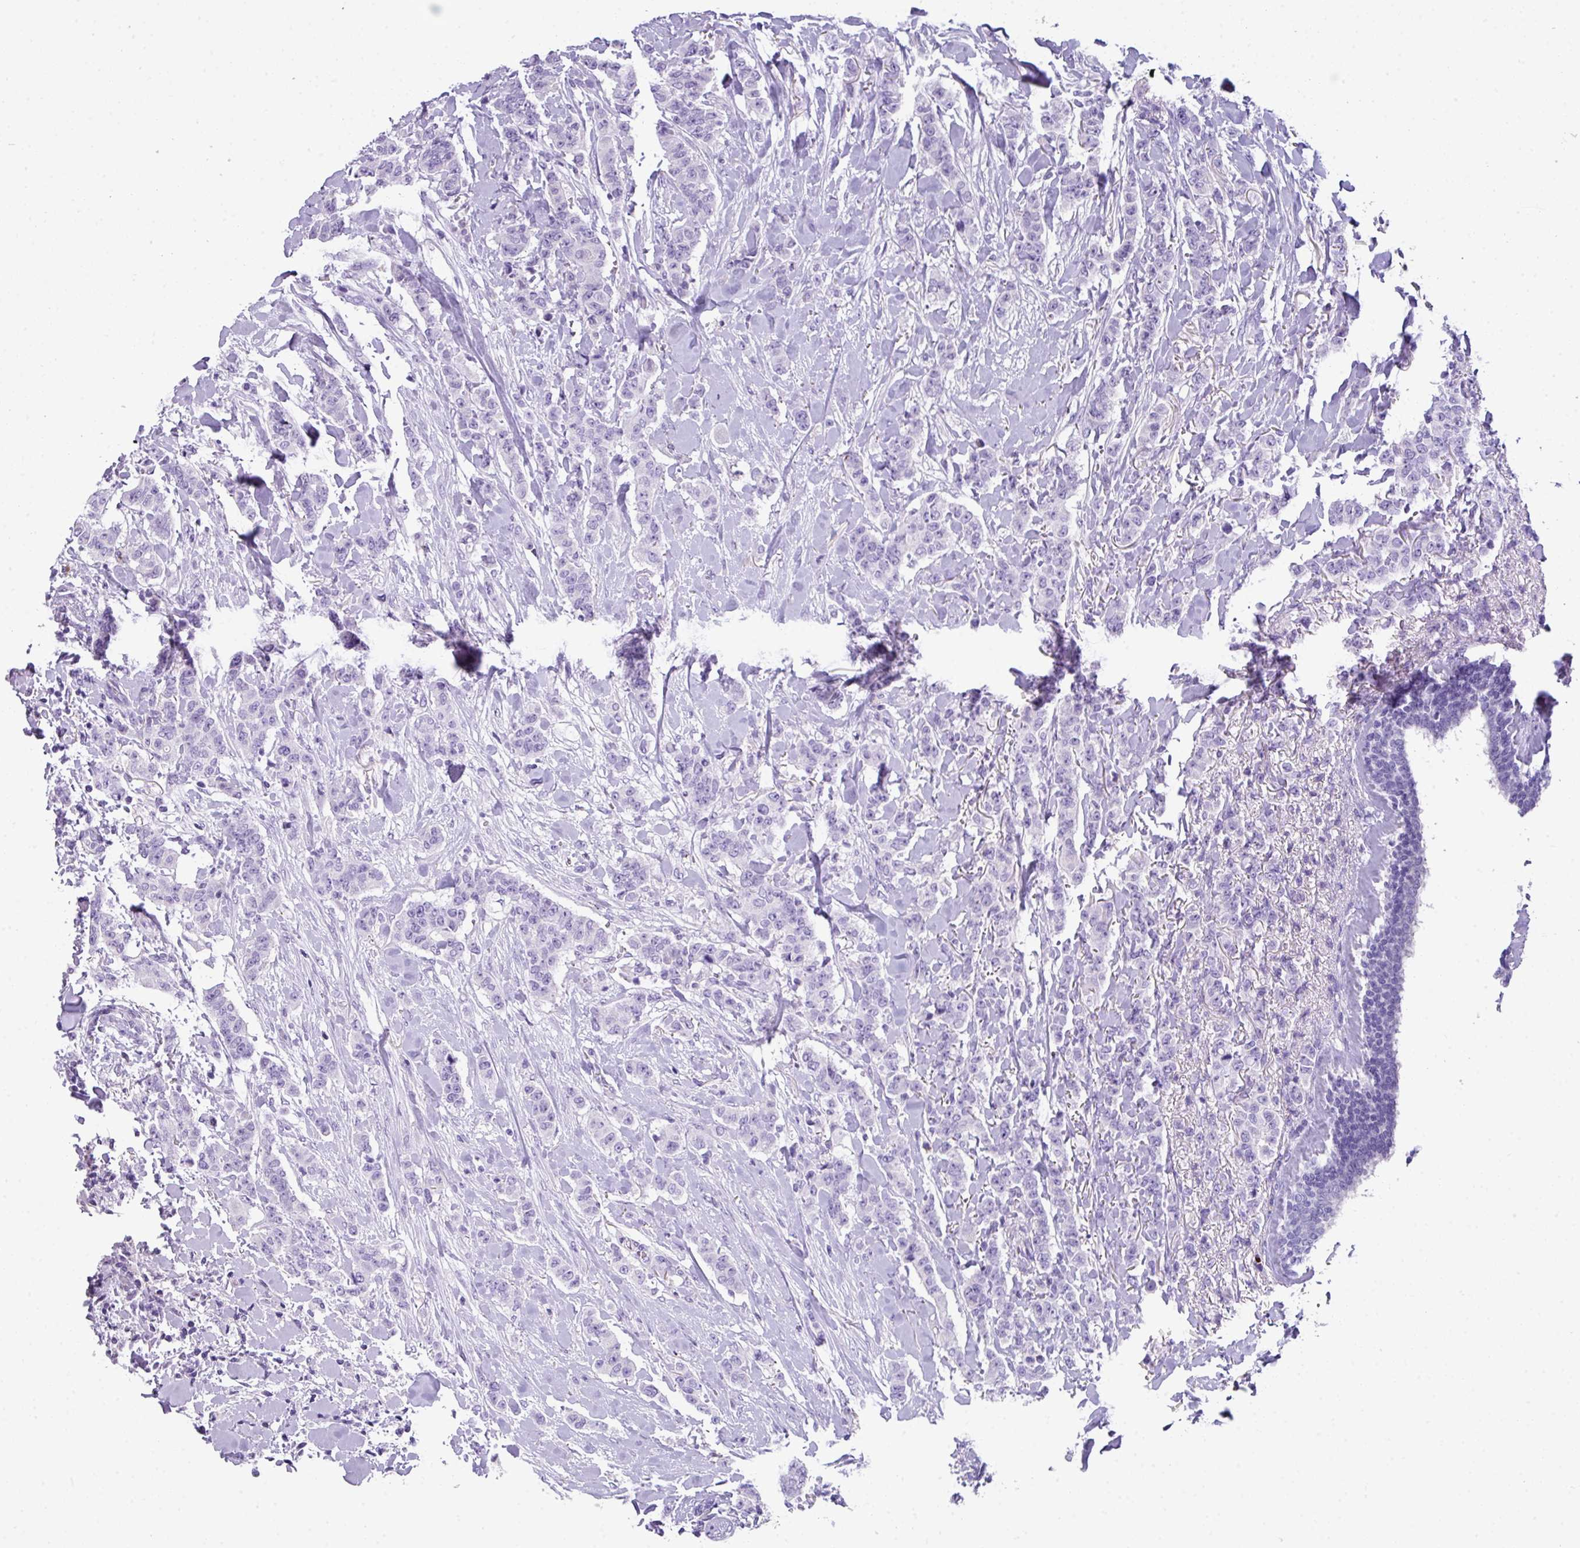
{"staining": {"intensity": "negative", "quantity": "none", "location": "none"}, "tissue": "breast cancer", "cell_type": "Tumor cells", "image_type": "cancer", "snomed": [{"axis": "morphology", "description": "Duct carcinoma"}, {"axis": "topography", "description": "Breast"}], "caption": "DAB immunohistochemical staining of breast intraductal carcinoma shows no significant expression in tumor cells. (DAB immunohistochemistry, high magnification).", "gene": "ZNF568", "patient": {"sex": "female", "age": 40}}